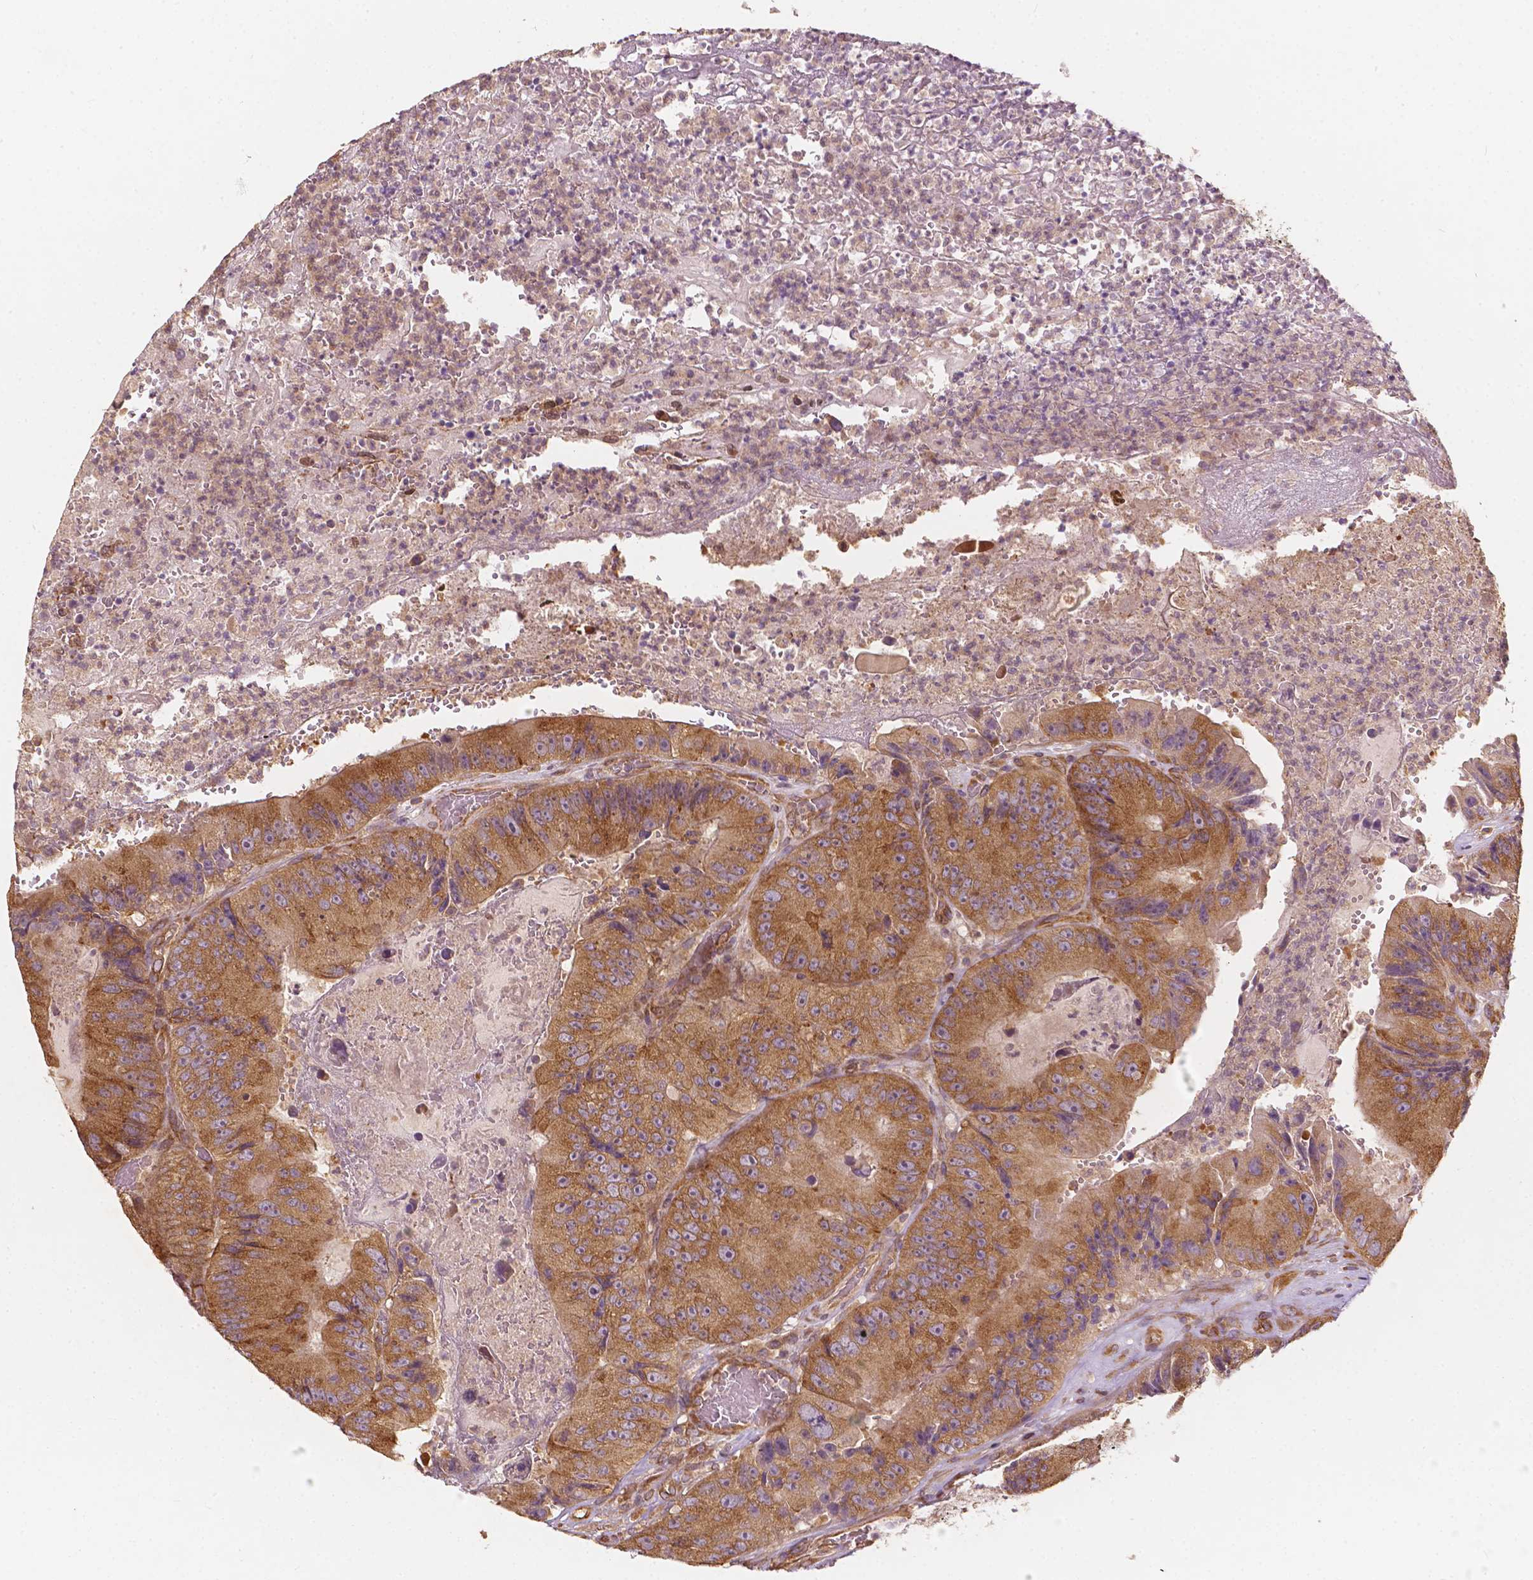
{"staining": {"intensity": "strong", "quantity": ">75%", "location": "cytoplasmic/membranous"}, "tissue": "colorectal cancer", "cell_type": "Tumor cells", "image_type": "cancer", "snomed": [{"axis": "morphology", "description": "Adenocarcinoma, NOS"}, {"axis": "topography", "description": "Colon"}], "caption": "Immunohistochemical staining of adenocarcinoma (colorectal) shows high levels of strong cytoplasmic/membranous expression in about >75% of tumor cells.", "gene": "G3BP1", "patient": {"sex": "female", "age": 86}}